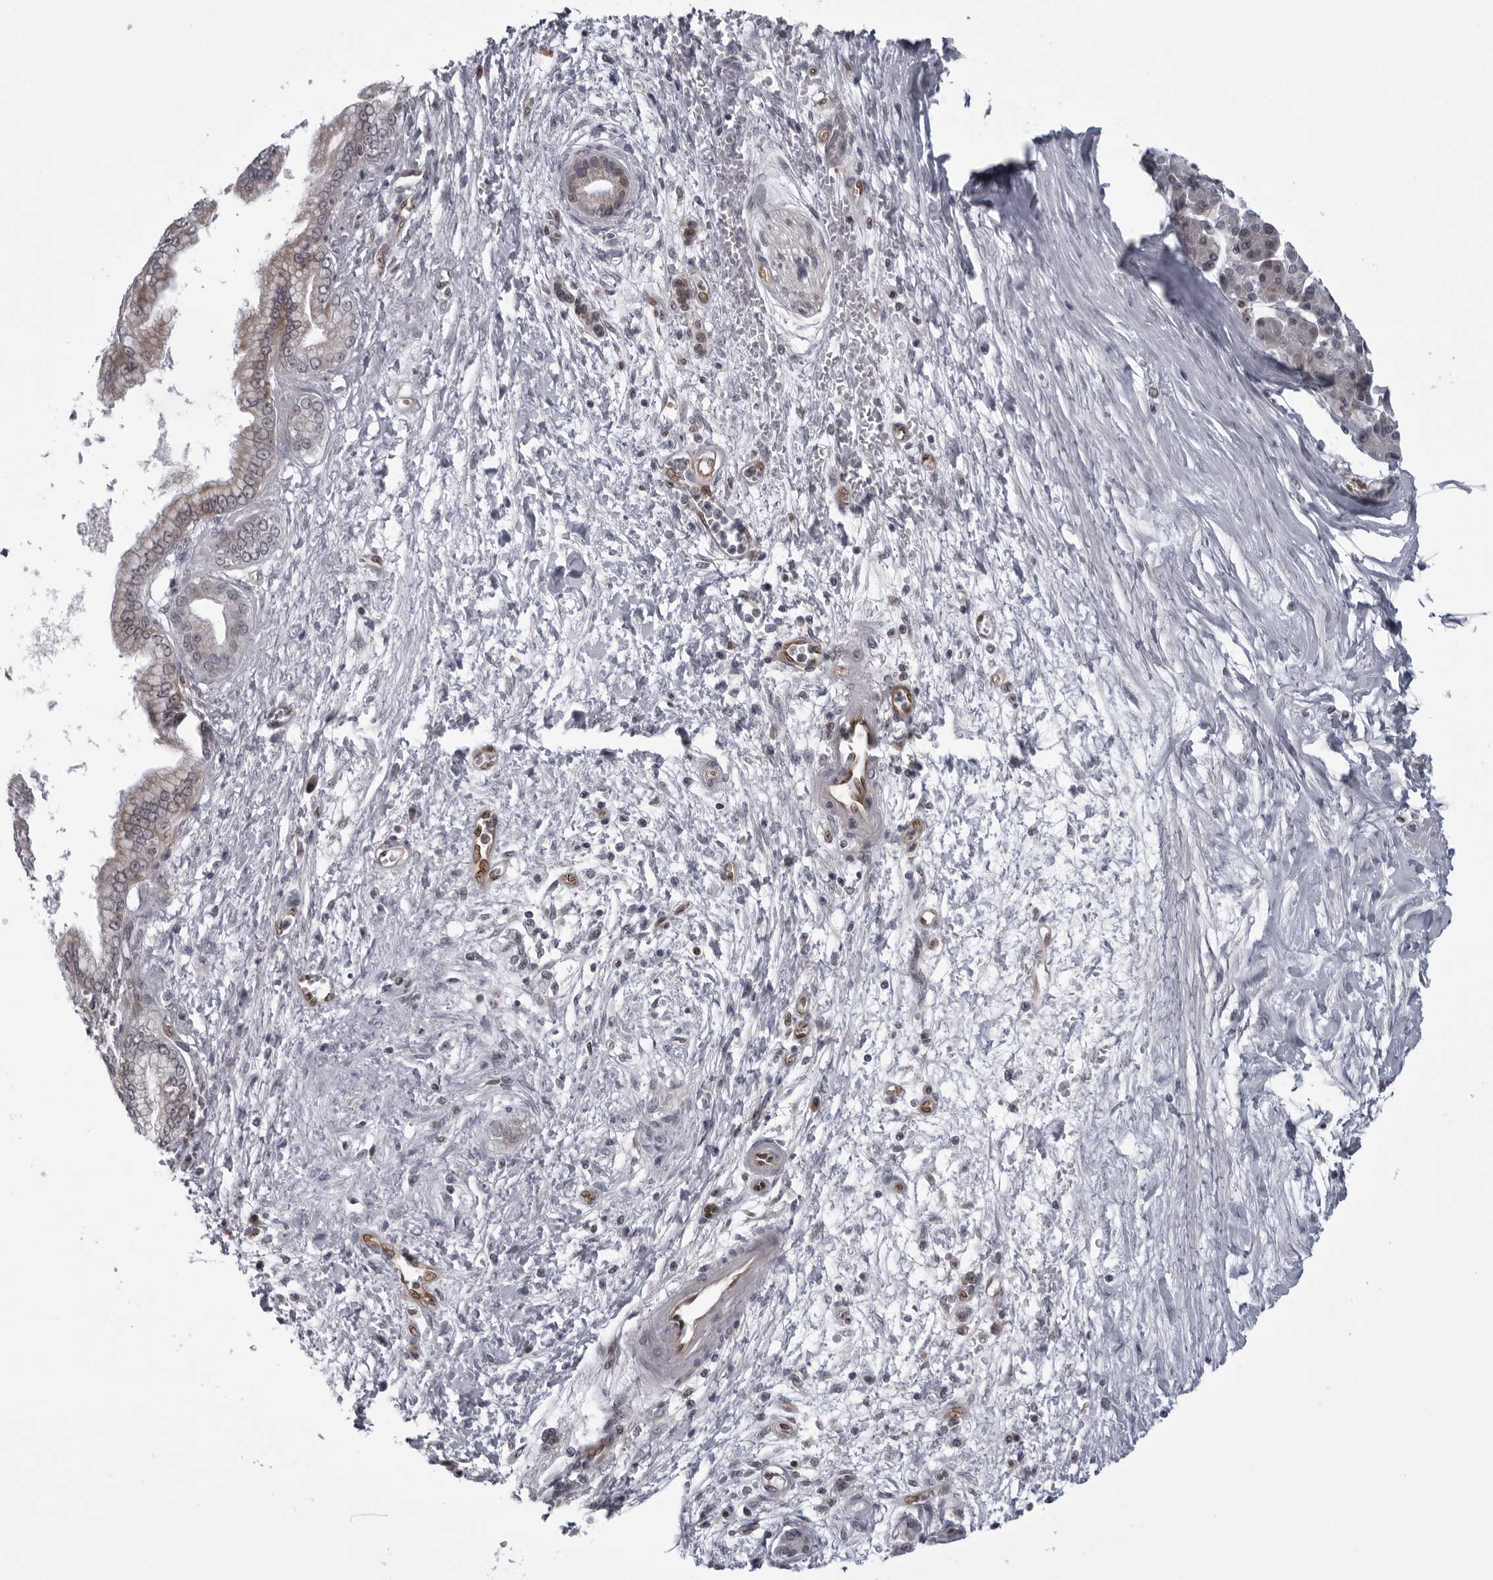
{"staining": {"intensity": "weak", "quantity": "25%-75%", "location": "cytoplasmic/membranous"}, "tissue": "pancreatic cancer", "cell_type": "Tumor cells", "image_type": "cancer", "snomed": [{"axis": "morphology", "description": "Adenocarcinoma, NOS"}, {"axis": "topography", "description": "Pancreas"}], "caption": "Immunohistochemistry (IHC) histopathology image of human adenocarcinoma (pancreatic) stained for a protein (brown), which demonstrates low levels of weak cytoplasmic/membranous staining in about 25%-75% of tumor cells.", "gene": "MAPK12", "patient": {"sex": "male", "age": 59}}